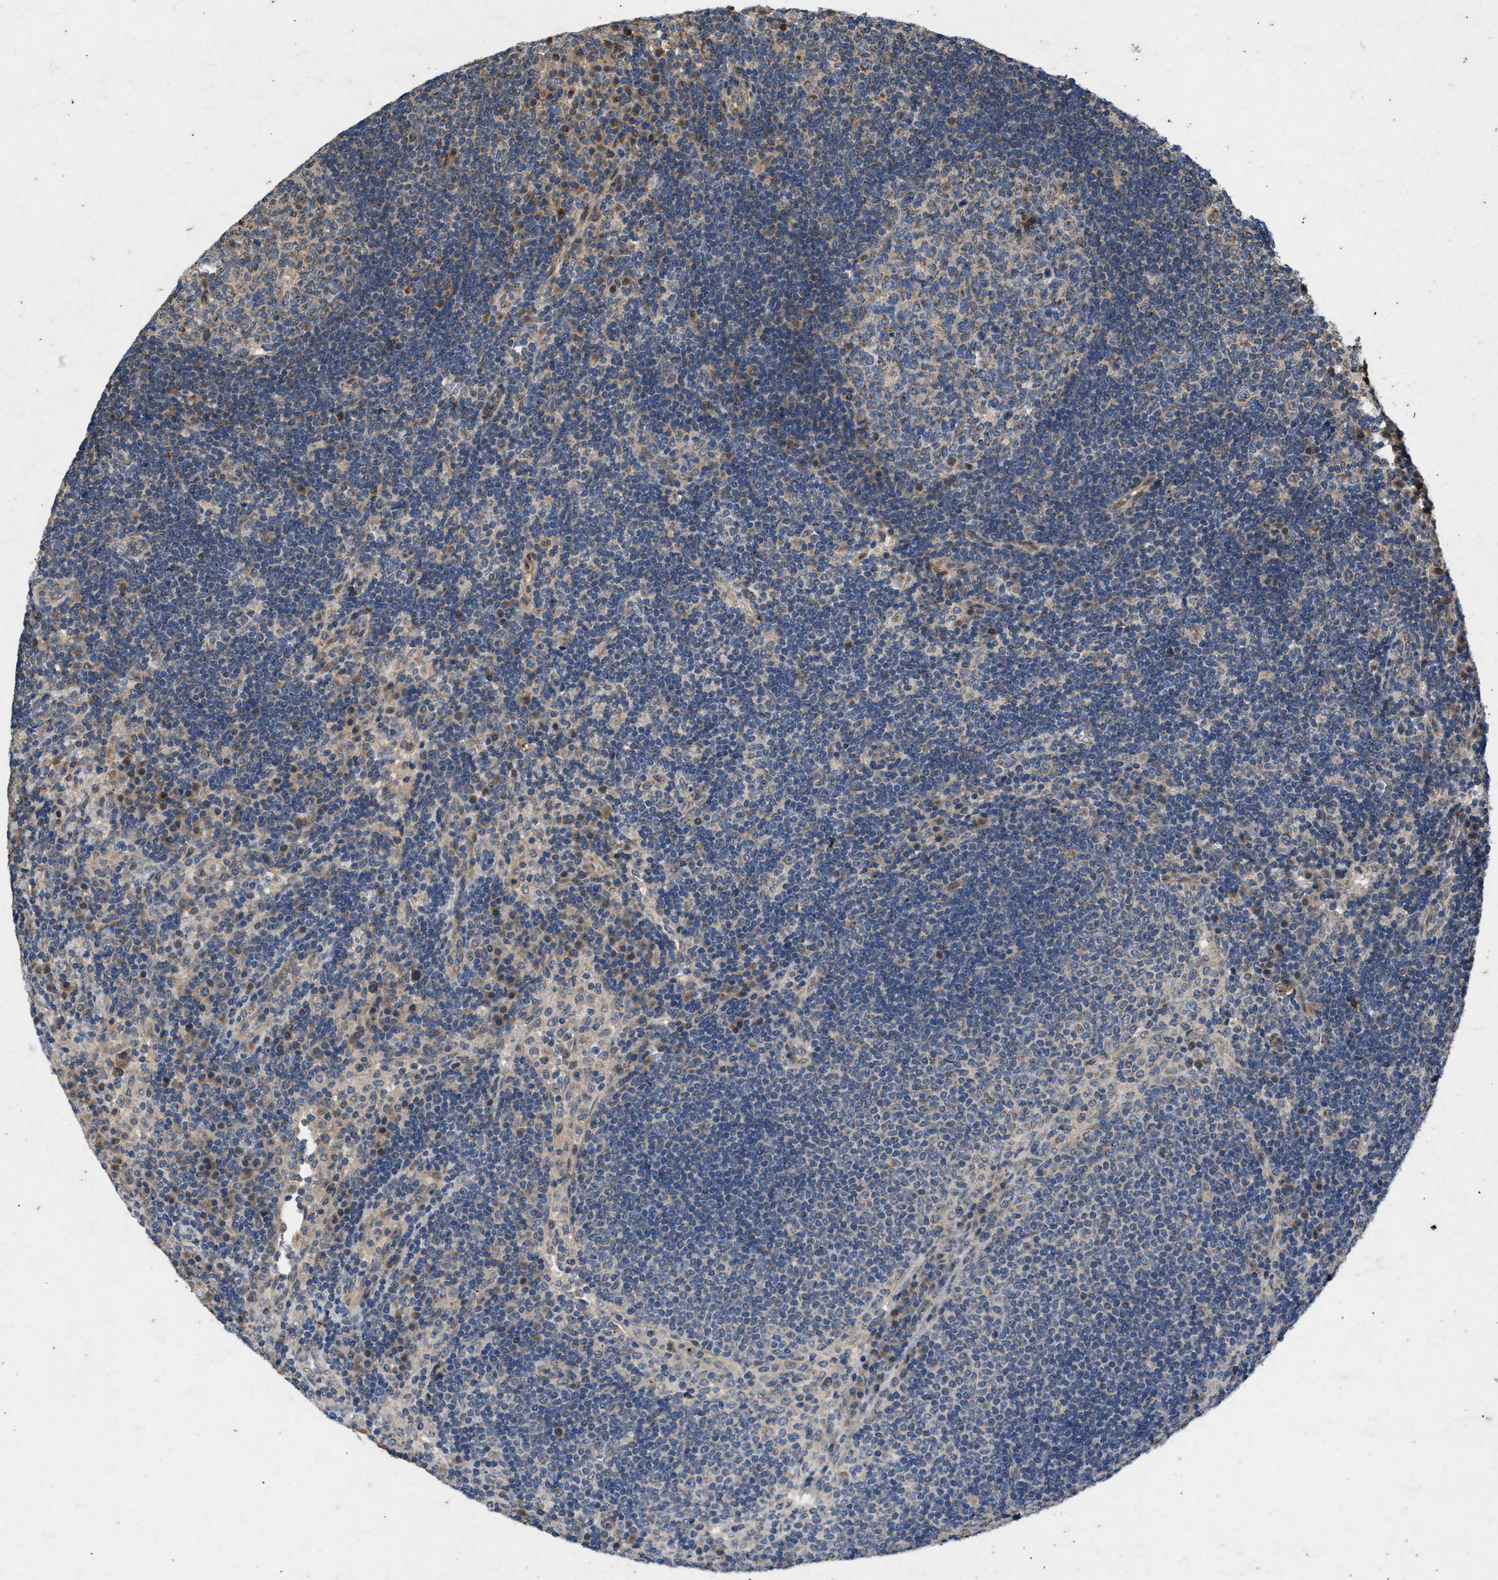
{"staining": {"intensity": "moderate", "quantity": "25%-75%", "location": "cytoplasmic/membranous"}, "tissue": "lymph node", "cell_type": "Germinal center cells", "image_type": "normal", "snomed": [{"axis": "morphology", "description": "Normal tissue, NOS"}, {"axis": "topography", "description": "Lymph node"}], "caption": "Lymph node stained for a protein (brown) demonstrates moderate cytoplasmic/membranous positive expression in about 25%-75% of germinal center cells.", "gene": "PRKG2", "patient": {"sex": "female", "age": 53}}